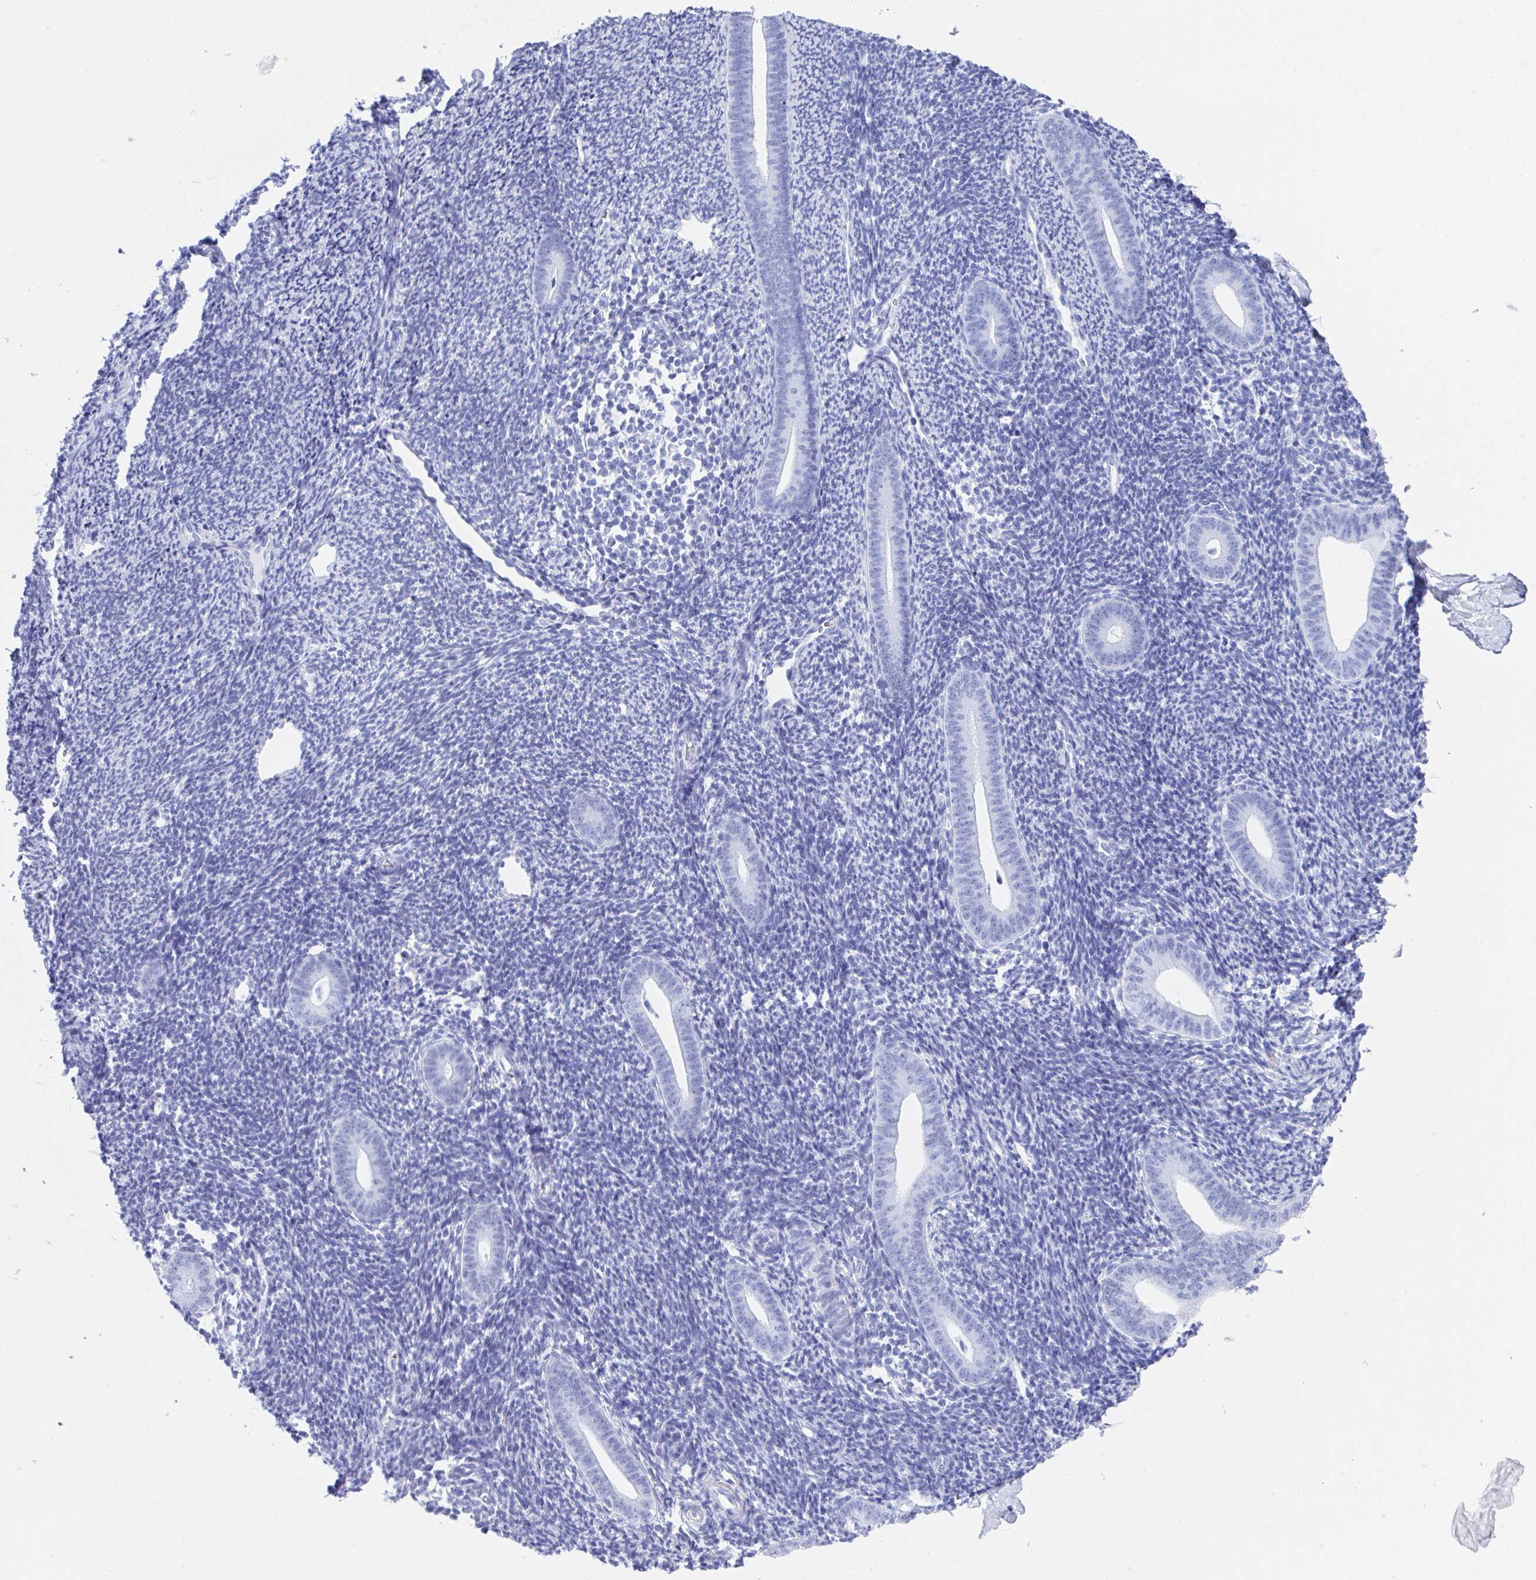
{"staining": {"intensity": "negative", "quantity": "none", "location": "none"}, "tissue": "endometrium", "cell_type": "Cells in endometrial stroma", "image_type": "normal", "snomed": [{"axis": "morphology", "description": "Normal tissue, NOS"}, {"axis": "topography", "description": "Endometrium"}], "caption": "Immunohistochemical staining of benign endometrium reveals no significant positivity in cells in endometrial stroma.", "gene": "CD7", "patient": {"sex": "female", "age": 39}}